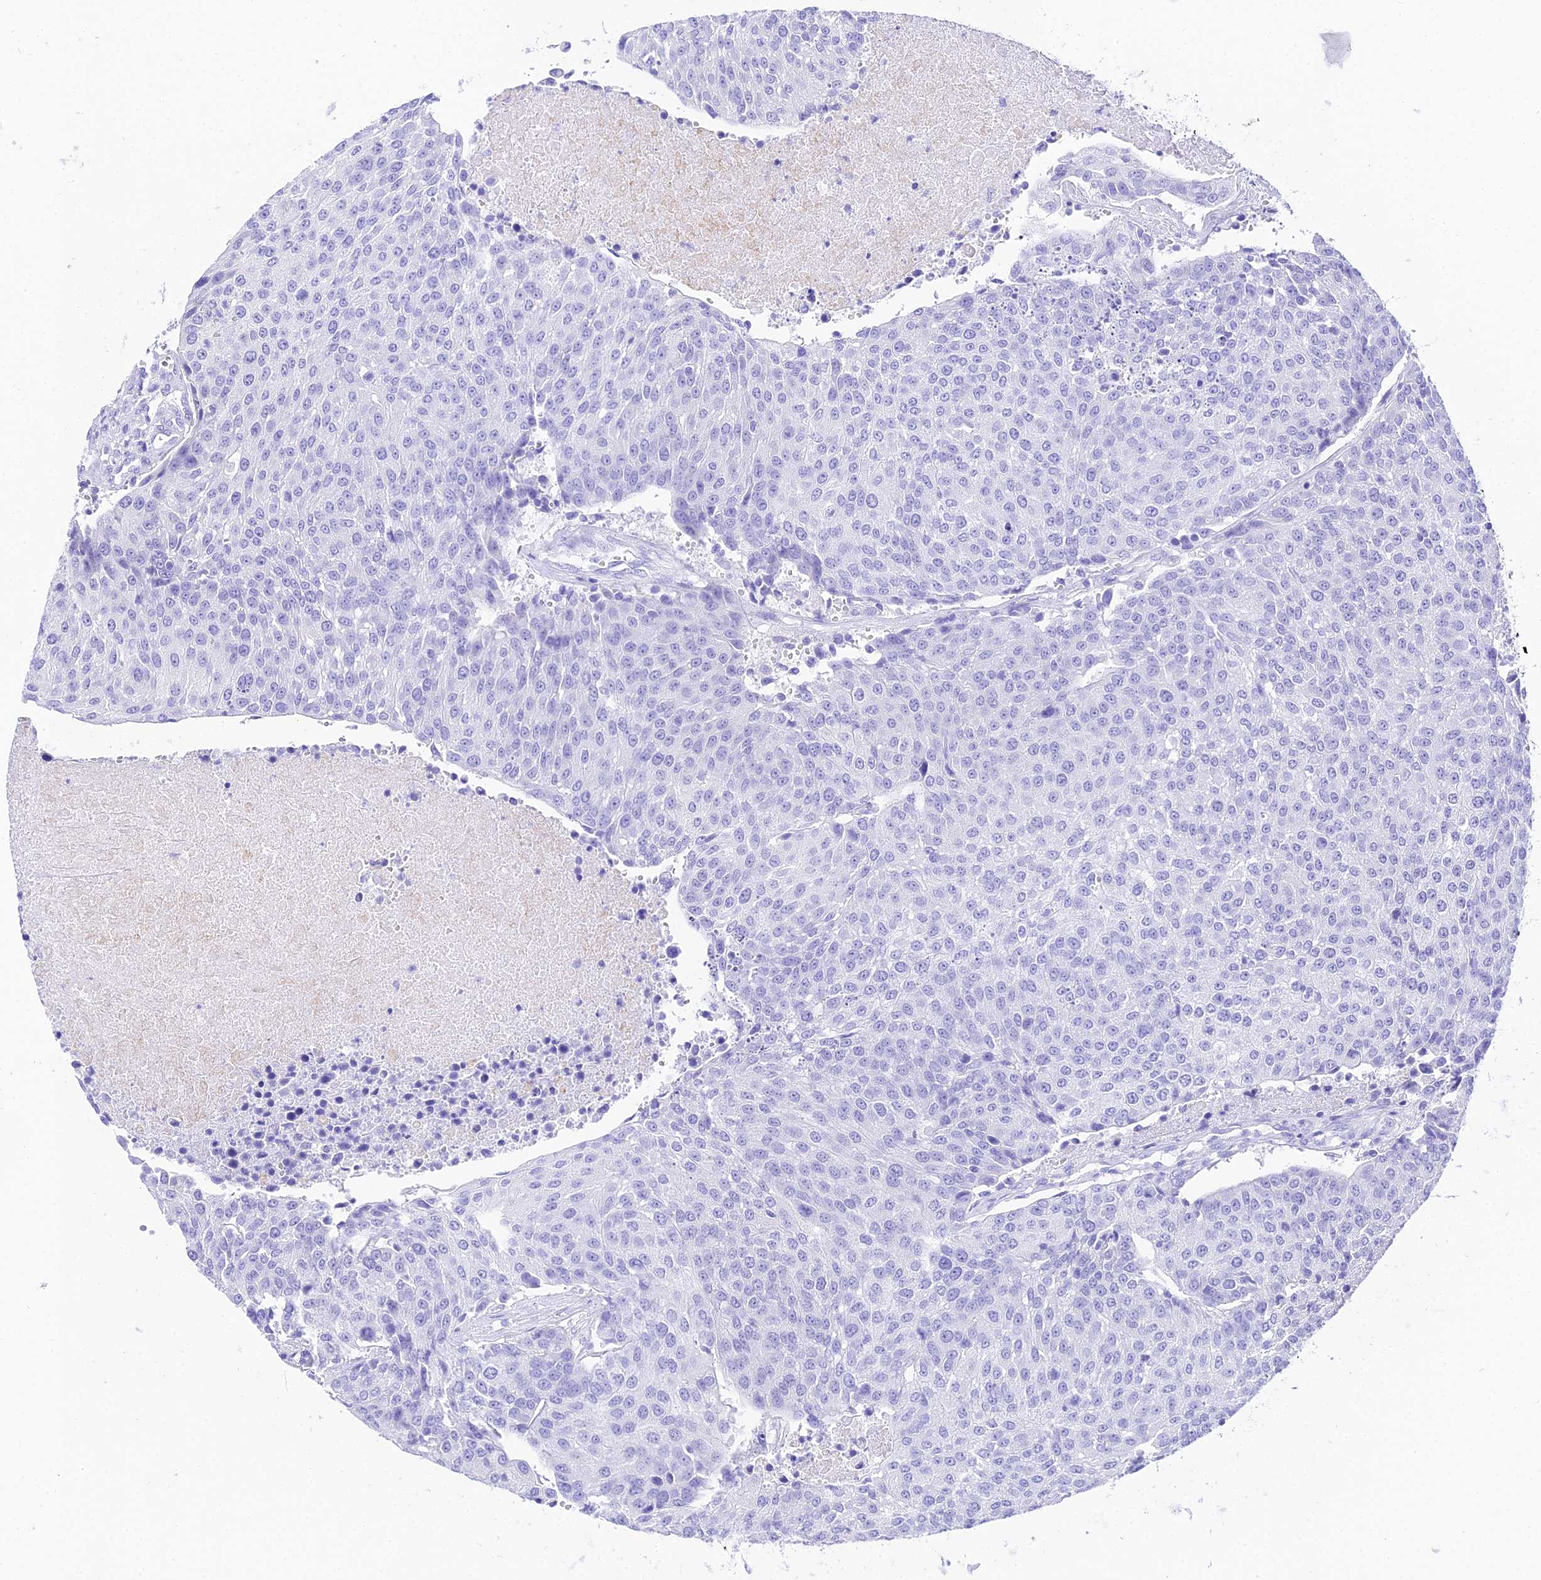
{"staining": {"intensity": "negative", "quantity": "none", "location": "none"}, "tissue": "urothelial cancer", "cell_type": "Tumor cells", "image_type": "cancer", "snomed": [{"axis": "morphology", "description": "Urothelial carcinoma, High grade"}, {"axis": "topography", "description": "Urinary bladder"}], "caption": "Tumor cells are negative for brown protein staining in urothelial cancer.", "gene": "TRMT44", "patient": {"sex": "female", "age": 85}}